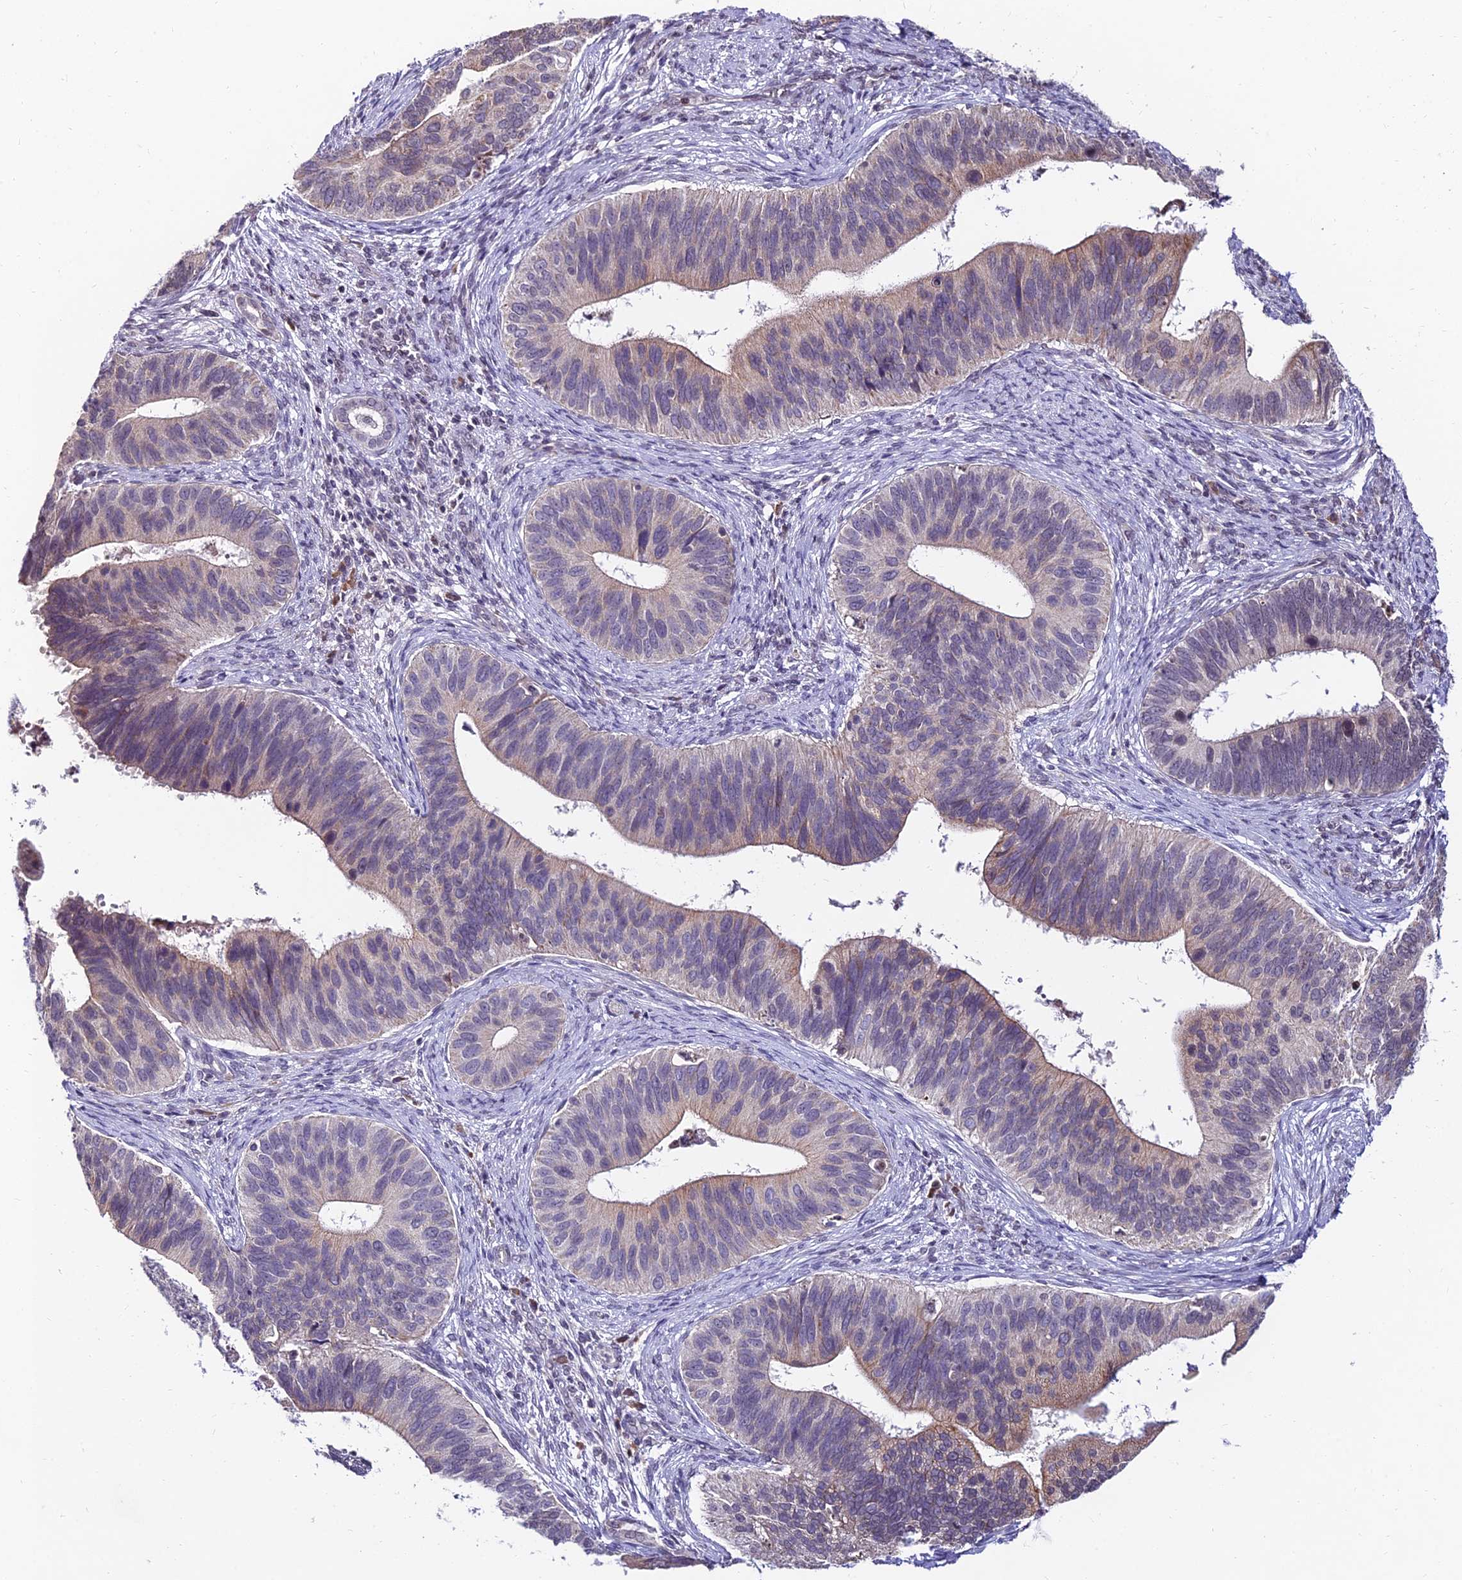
{"staining": {"intensity": "weak", "quantity": "<25%", "location": "cytoplasmic/membranous"}, "tissue": "cervical cancer", "cell_type": "Tumor cells", "image_type": "cancer", "snomed": [{"axis": "morphology", "description": "Adenocarcinoma, NOS"}, {"axis": "topography", "description": "Cervix"}], "caption": "This is an IHC image of adenocarcinoma (cervical). There is no positivity in tumor cells.", "gene": "CDNF", "patient": {"sex": "female", "age": 42}}